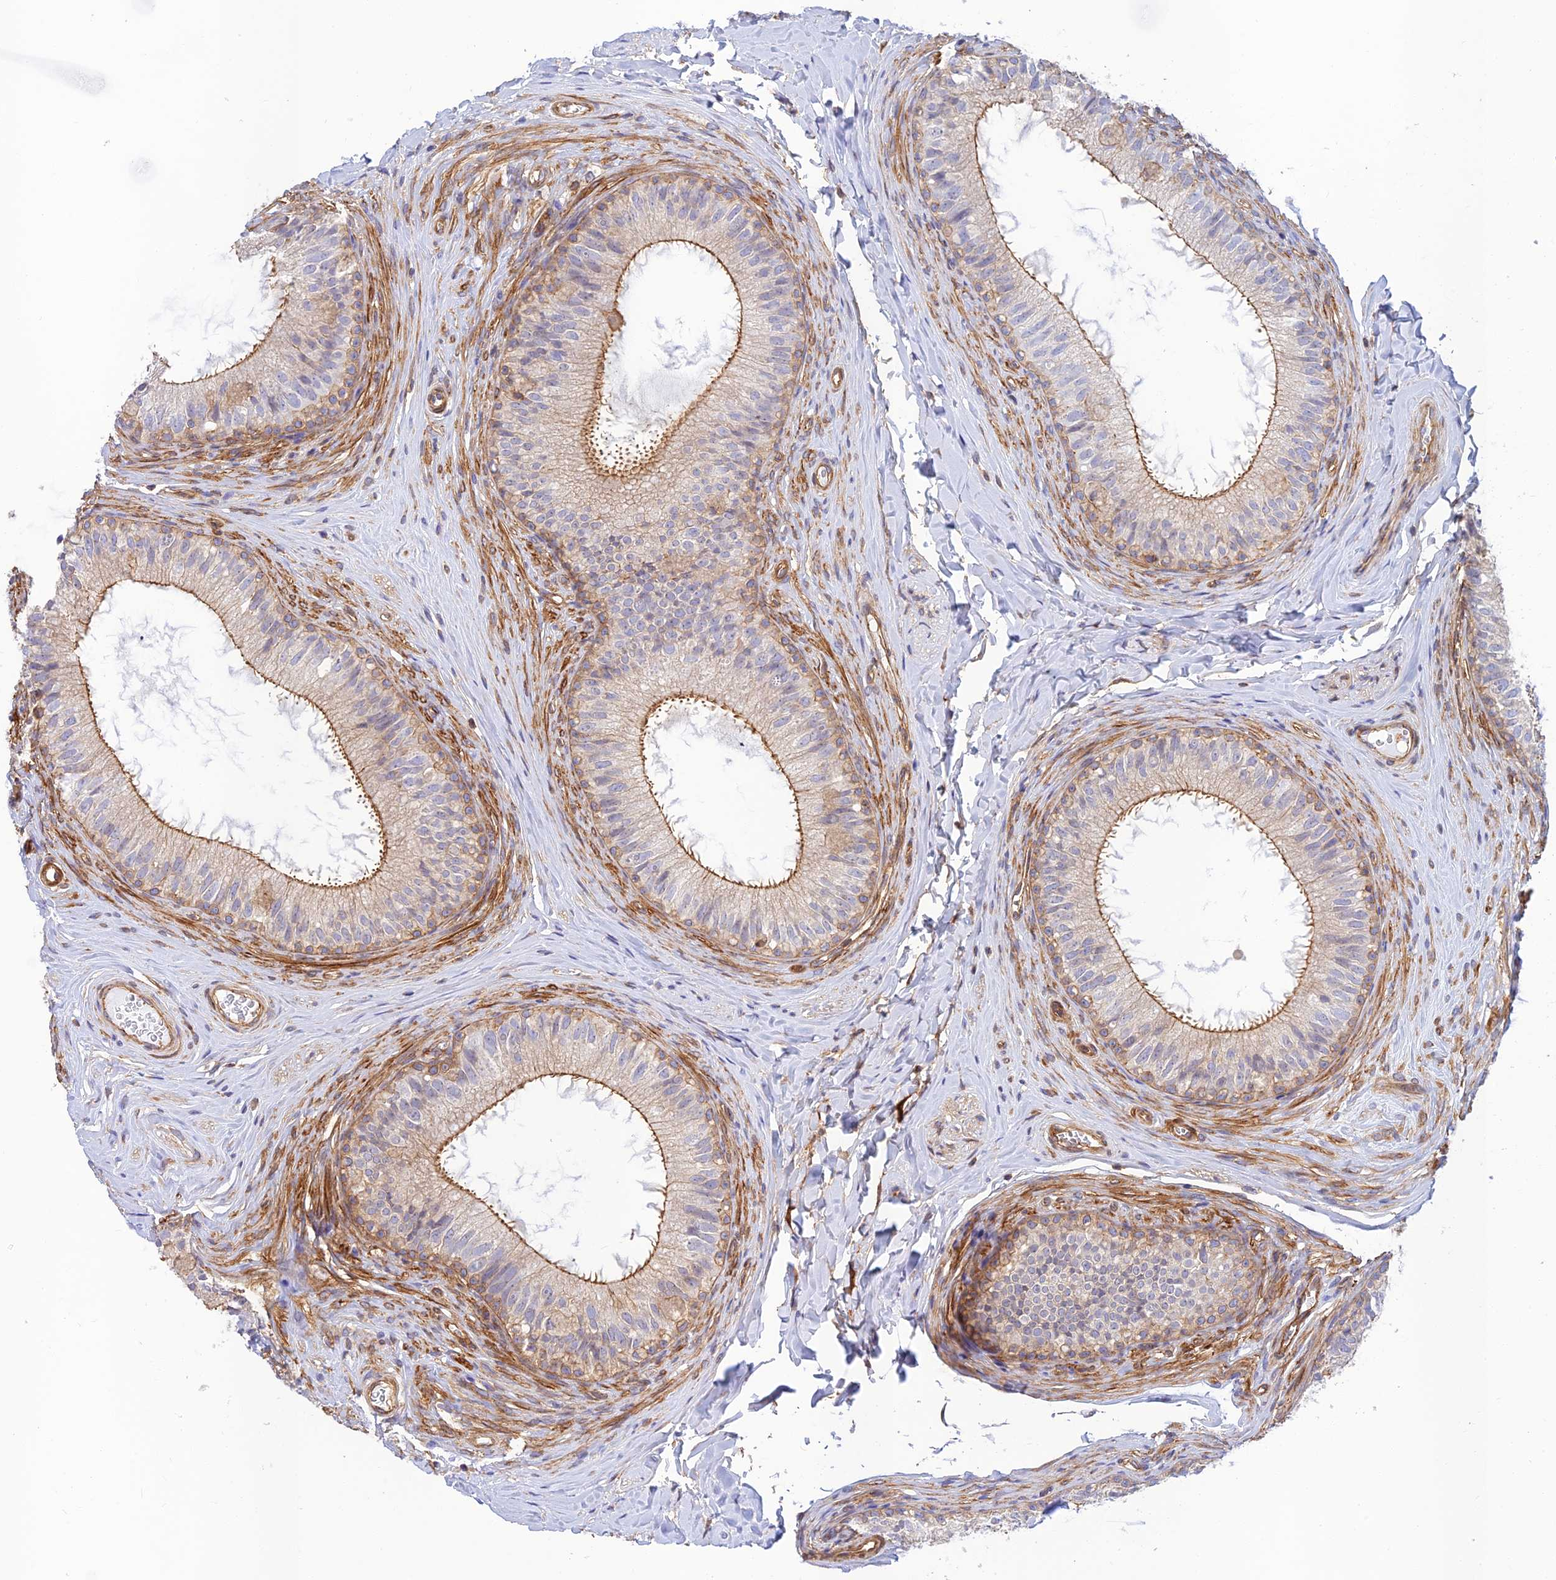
{"staining": {"intensity": "moderate", "quantity": ">75%", "location": "cytoplasmic/membranous"}, "tissue": "epididymis", "cell_type": "Glandular cells", "image_type": "normal", "snomed": [{"axis": "morphology", "description": "Normal tissue, NOS"}, {"axis": "topography", "description": "Epididymis"}], "caption": "Protein staining of benign epididymis shows moderate cytoplasmic/membranous expression in about >75% of glandular cells. The protein is stained brown, and the nuclei are stained in blue (DAB (3,3'-diaminobenzidine) IHC with brightfield microscopy, high magnification).", "gene": "PPP1R12C", "patient": {"sex": "male", "age": 34}}